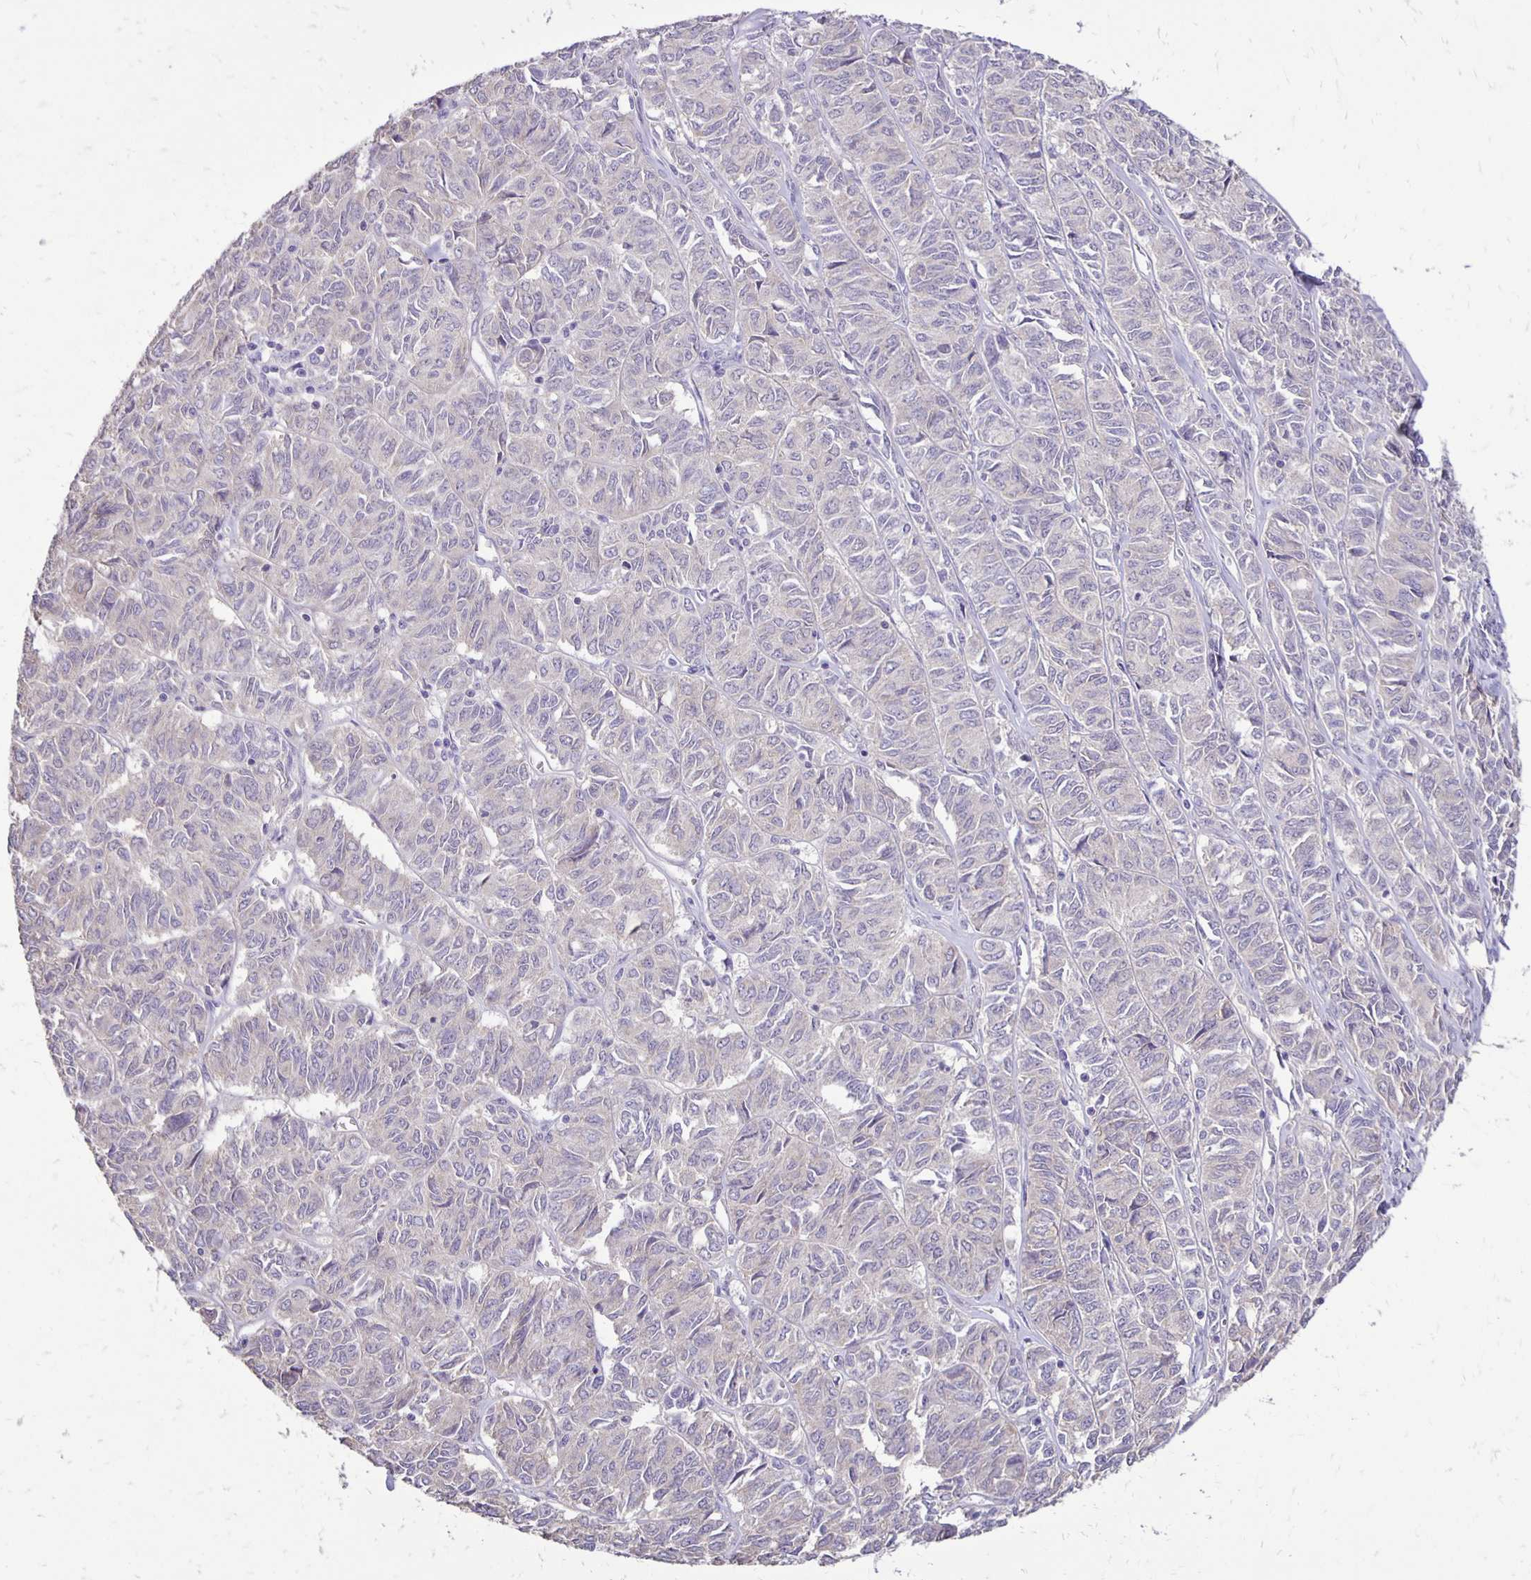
{"staining": {"intensity": "negative", "quantity": "none", "location": "none"}, "tissue": "ovarian cancer", "cell_type": "Tumor cells", "image_type": "cancer", "snomed": [{"axis": "morphology", "description": "Carcinoma, endometroid"}, {"axis": "topography", "description": "Ovary"}], "caption": "Immunohistochemical staining of human ovarian cancer (endometroid carcinoma) displays no significant expression in tumor cells.", "gene": "ANKRD45", "patient": {"sex": "female", "age": 80}}